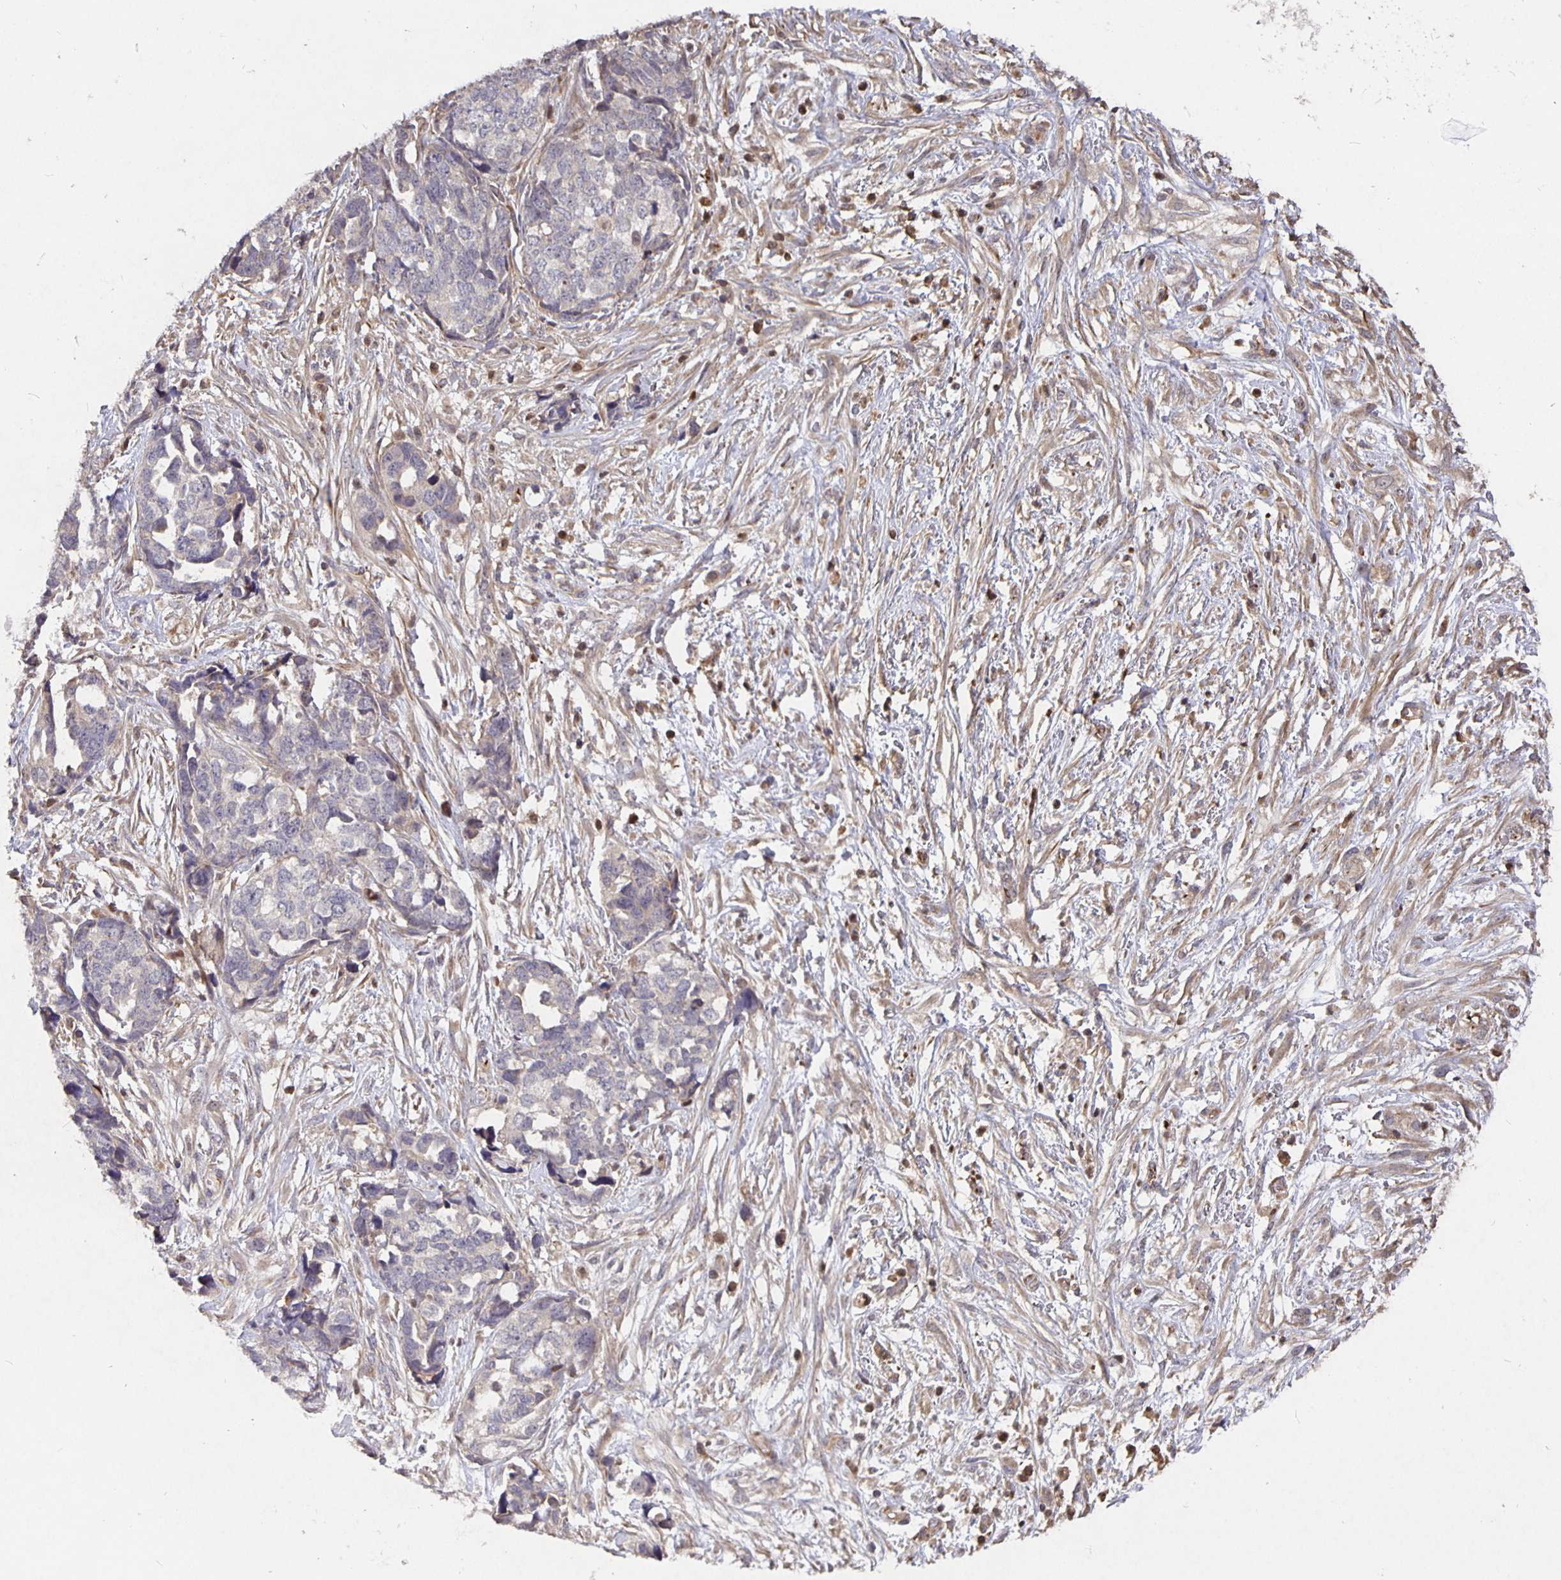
{"staining": {"intensity": "negative", "quantity": "none", "location": "none"}, "tissue": "ovarian cancer", "cell_type": "Tumor cells", "image_type": "cancer", "snomed": [{"axis": "morphology", "description": "Cystadenocarcinoma, serous, NOS"}, {"axis": "topography", "description": "Ovary"}], "caption": "An immunohistochemistry (IHC) image of ovarian serous cystadenocarcinoma is shown. There is no staining in tumor cells of ovarian serous cystadenocarcinoma.", "gene": "NOG", "patient": {"sex": "female", "age": 69}}